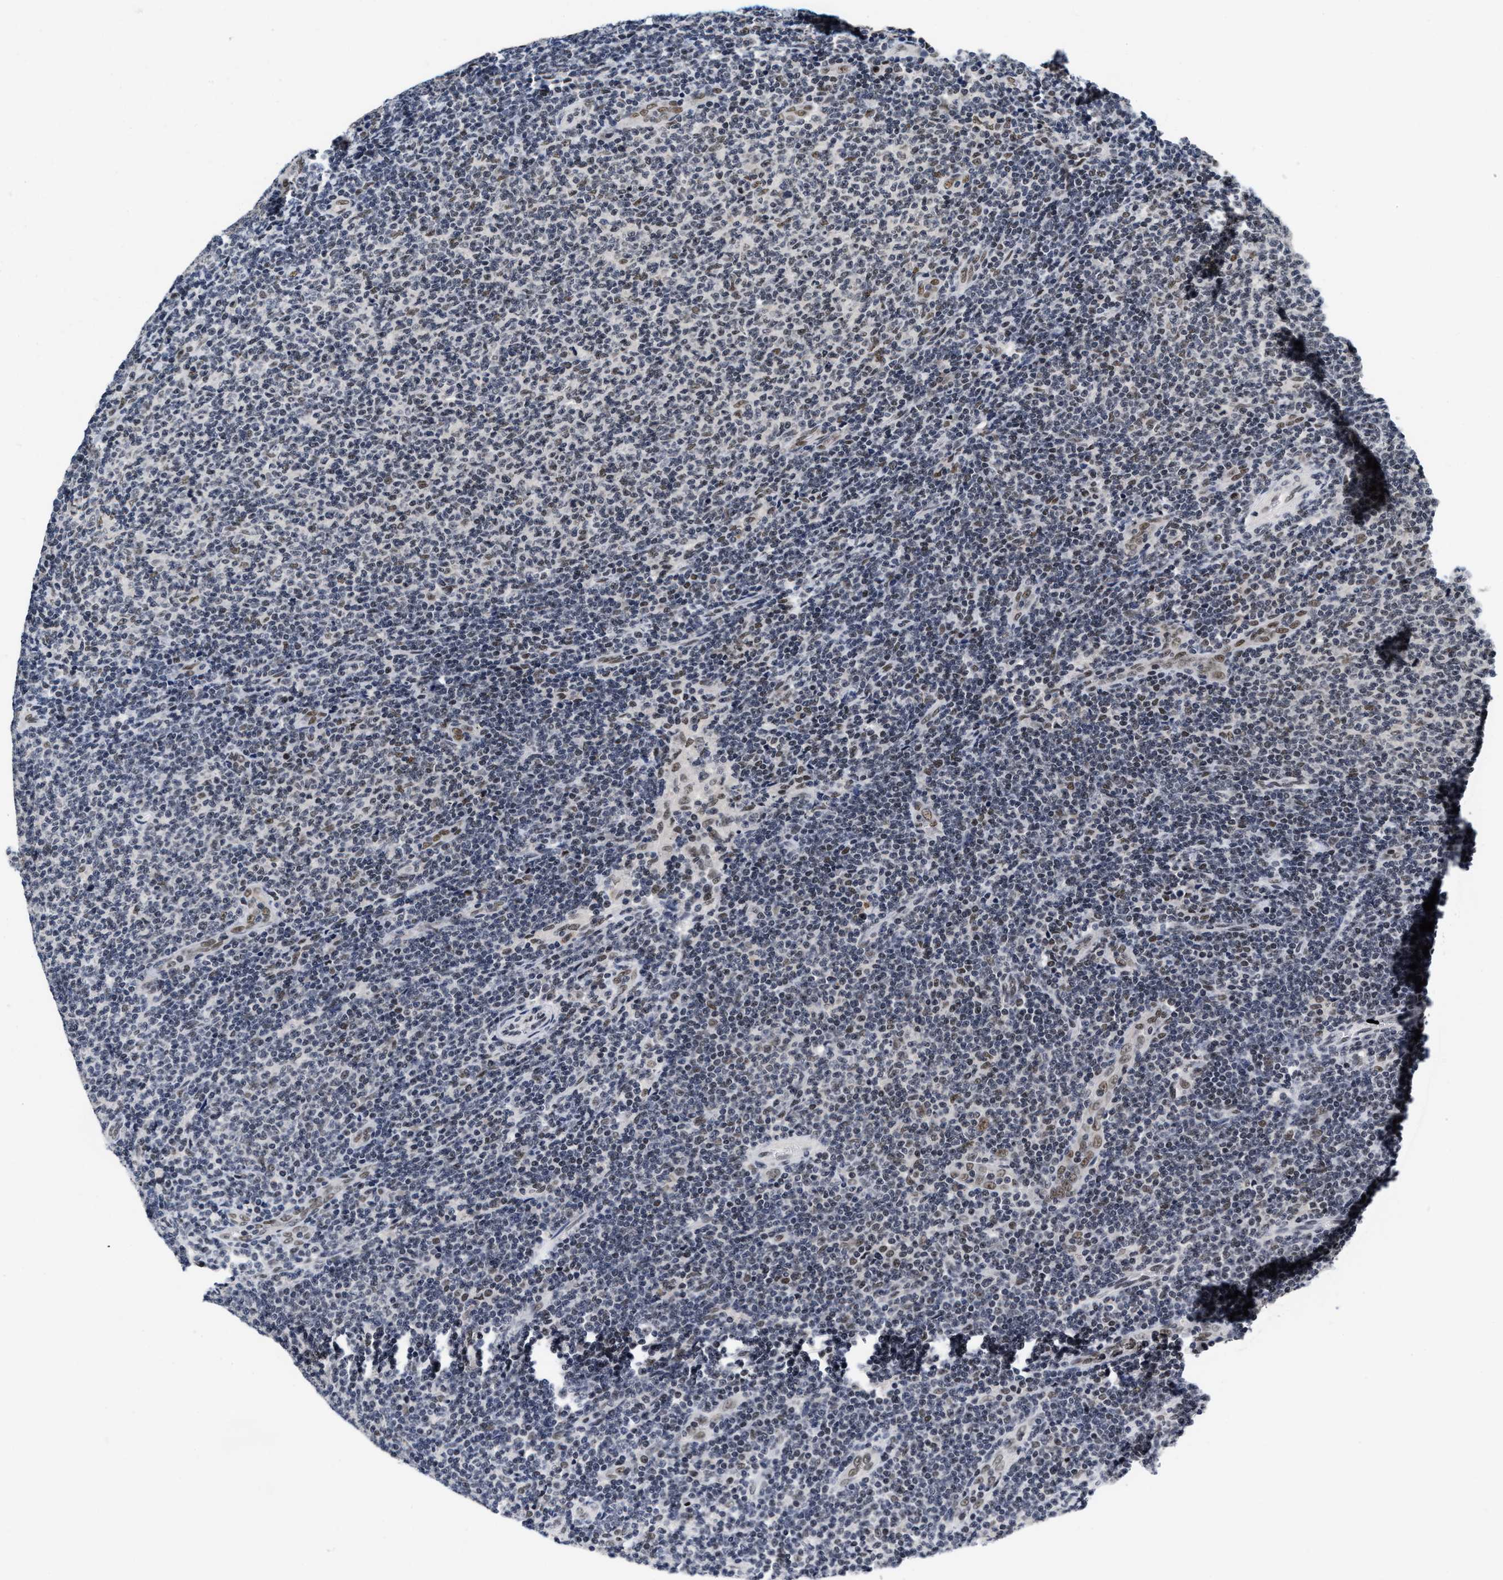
{"staining": {"intensity": "strong", "quantity": "<25%", "location": "nuclear"}, "tissue": "lymphoma", "cell_type": "Tumor cells", "image_type": "cancer", "snomed": [{"axis": "morphology", "description": "Malignant lymphoma, non-Hodgkin's type, Low grade"}, {"axis": "topography", "description": "Lymph node"}], "caption": "The histopathology image shows a brown stain indicating the presence of a protein in the nuclear of tumor cells in lymphoma.", "gene": "INIP", "patient": {"sex": "male", "age": 66}}